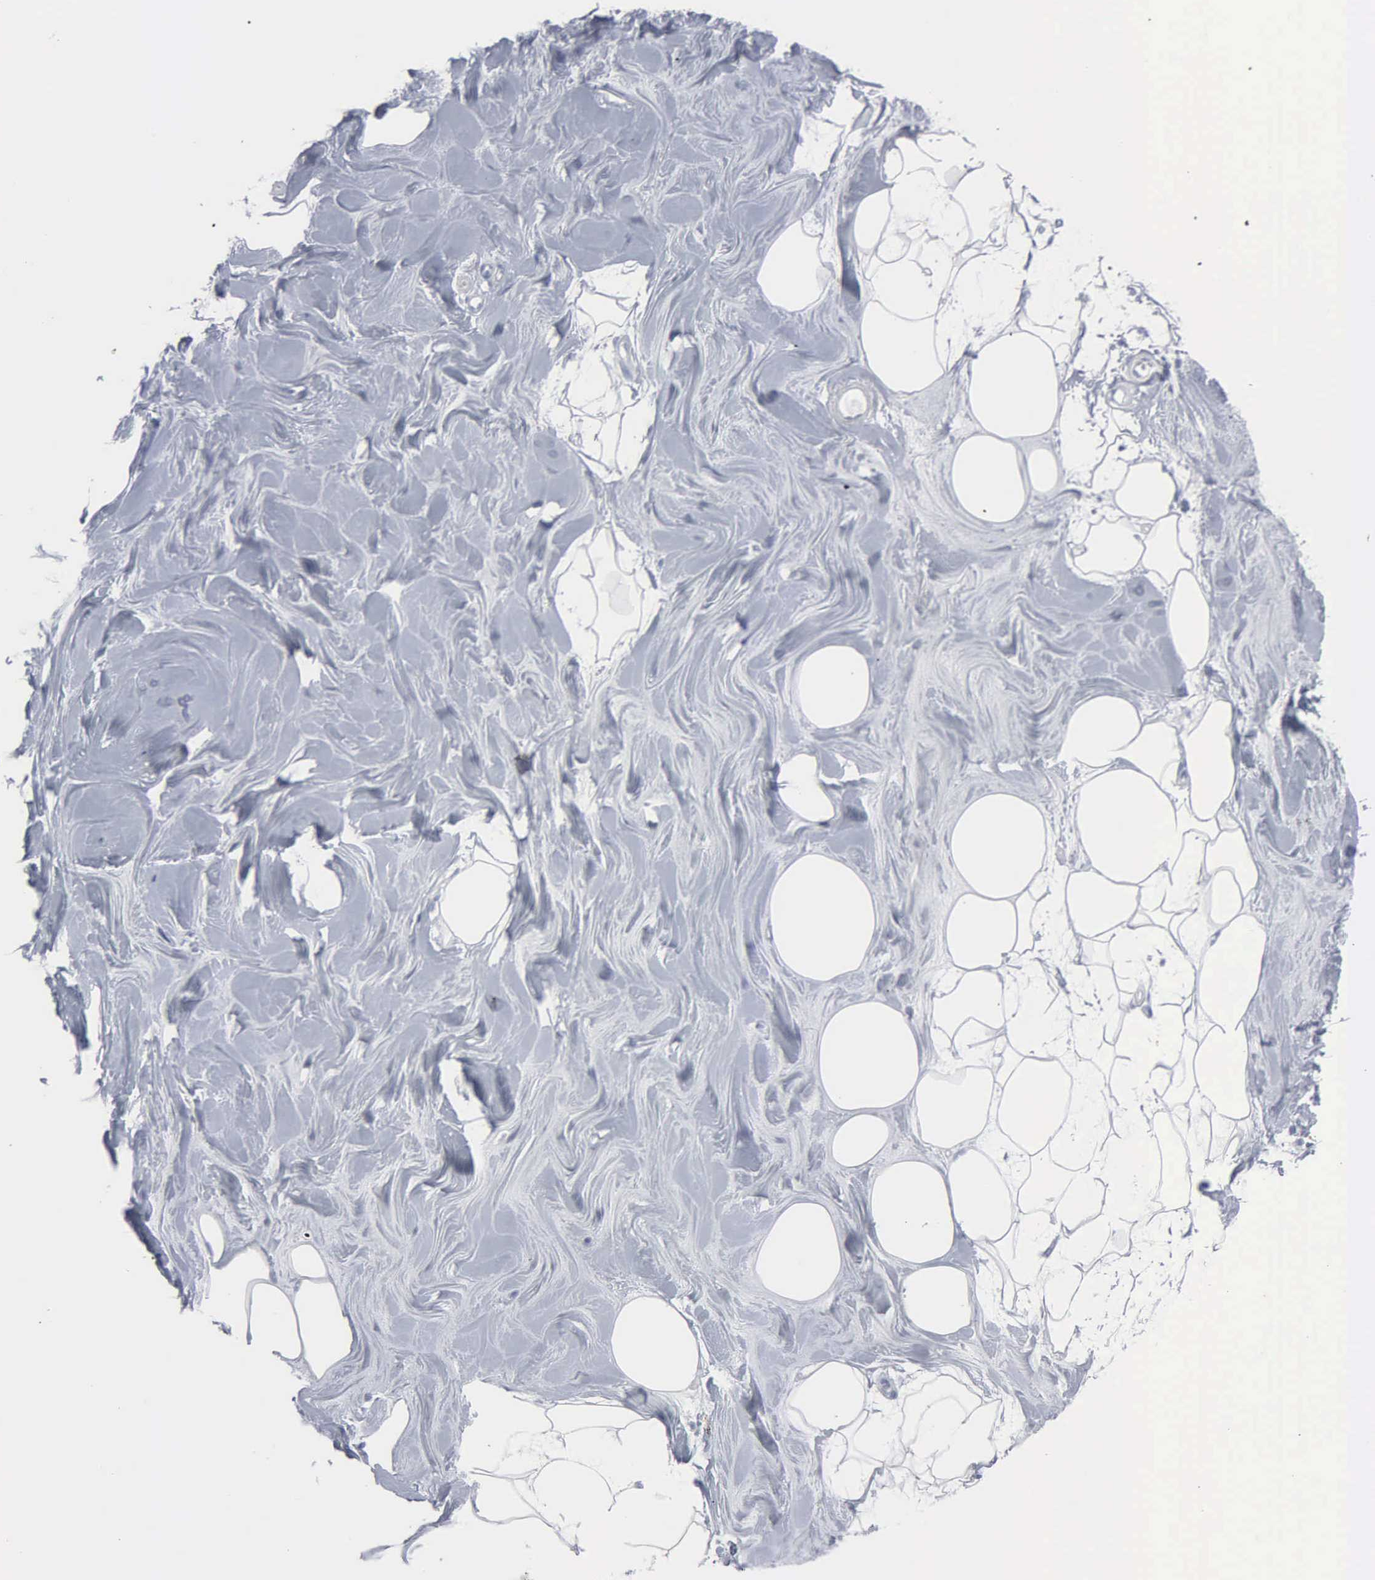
{"staining": {"intensity": "negative", "quantity": "none", "location": "none"}, "tissue": "adipose tissue", "cell_type": "Adipocytes", "image_type": "normal", "snomed": [{"axis": "morphology", "description": "Normal tissue, NOS"}, {"axis": "topography", "description": "Breast"}], "caption": "Adipose tissue stained for a protein using immunohistochemistry exhibits no expression adipocytes.", "gene": "DMD", "patient": {"sex": "female", "age": 44}}